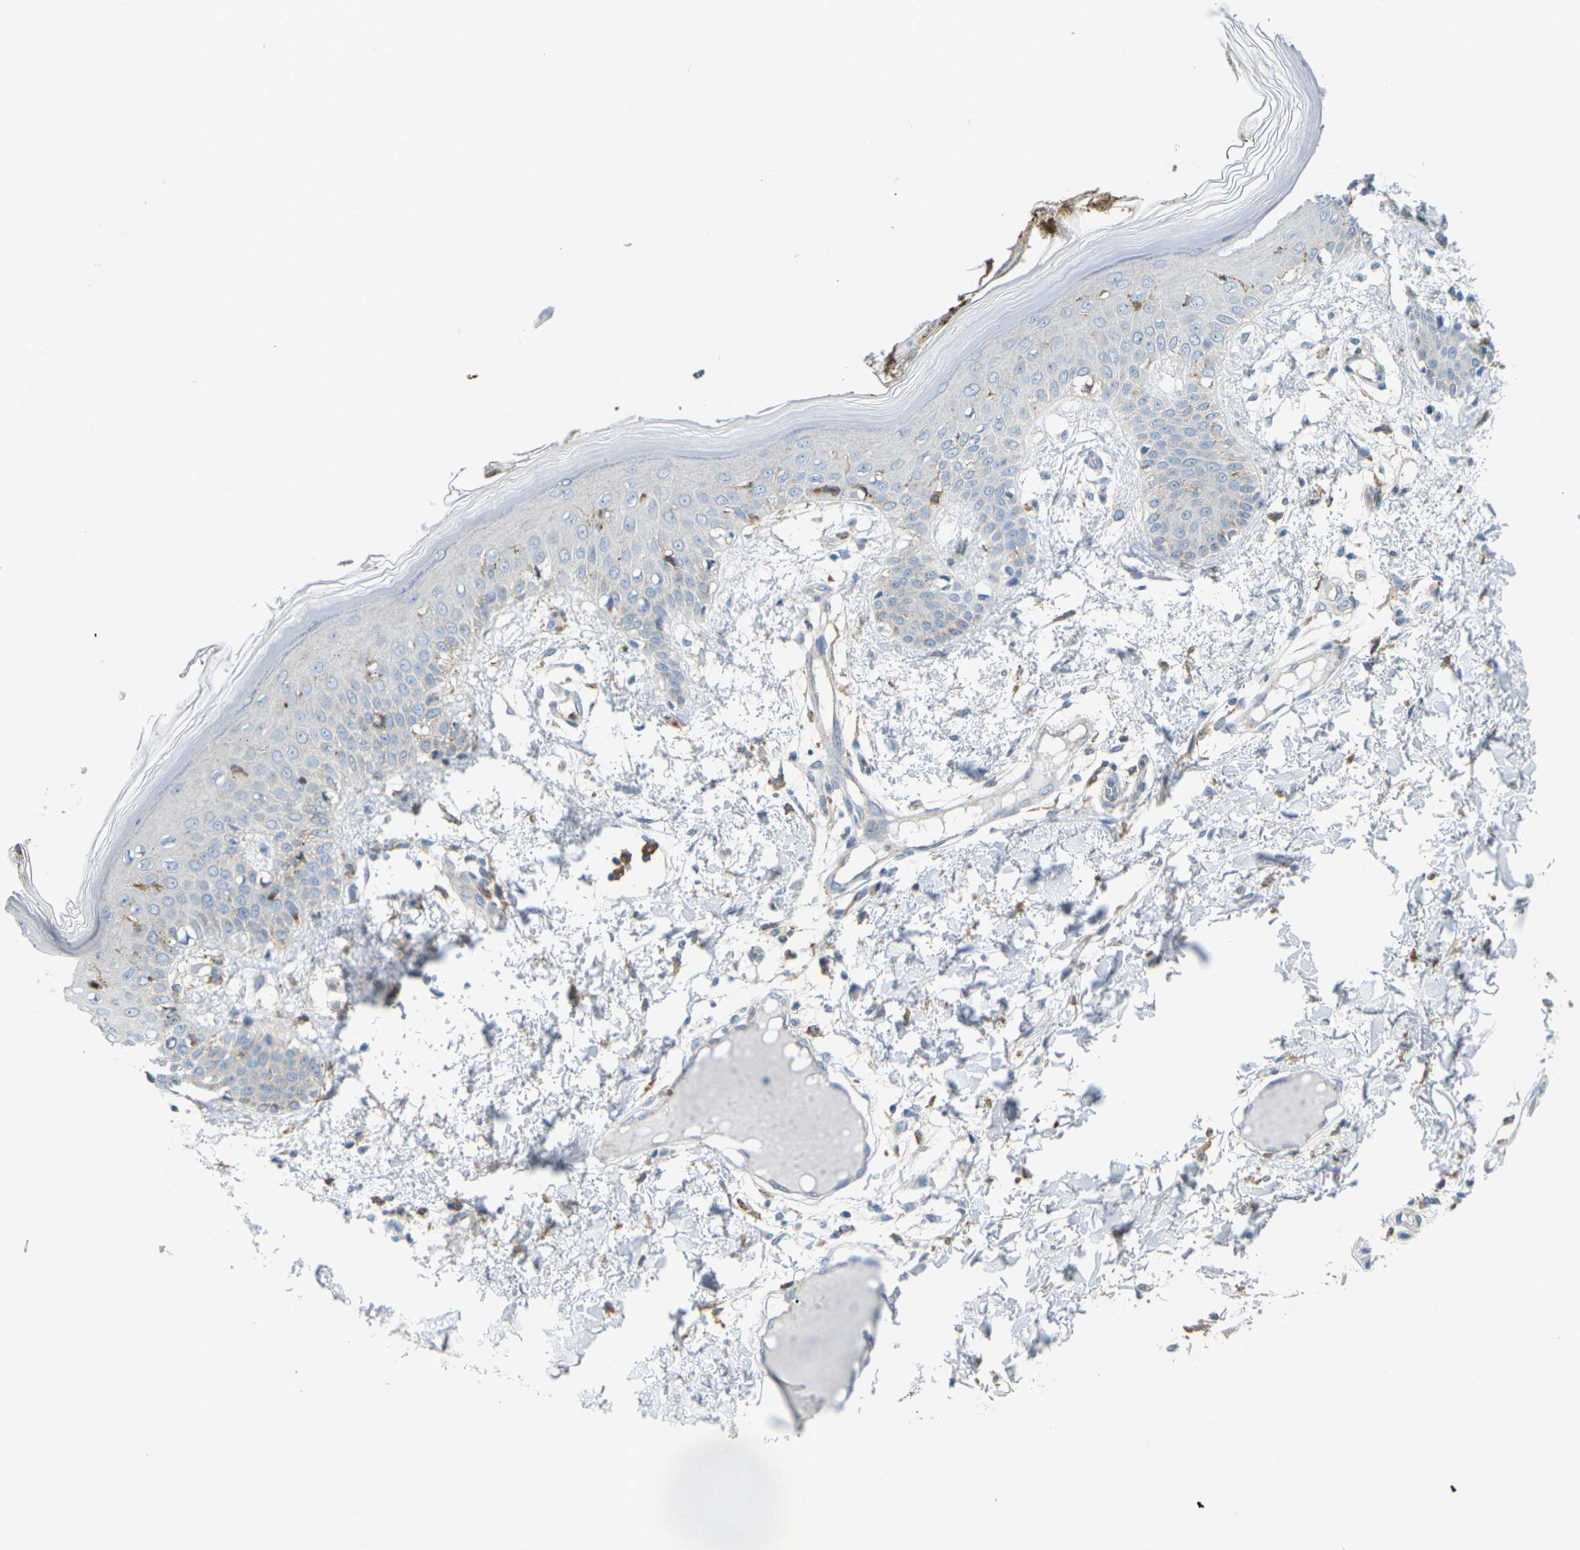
{"staining": {"intensity": "negative", "quantity": "none", "location": "none"}, "tissue": "skin", "cell_type": "Fibroblasts", "image_type": "normal", "snomed": [{"axis": "morphology", "description": "Normal tissue, NOS"}, {"axis": "topography", "description": "Skin"}], "caption": "Immunohistochemistry of normal skin demonstrates no staining in fibroblasts. (Stains: DAB immunohistochemistry (IHC) with hematoxylin counter stain, Microscopy: brightfield microscopy at high magnification).", "gene": "STK11", "patient": {"sex": "male", "age": 53}}